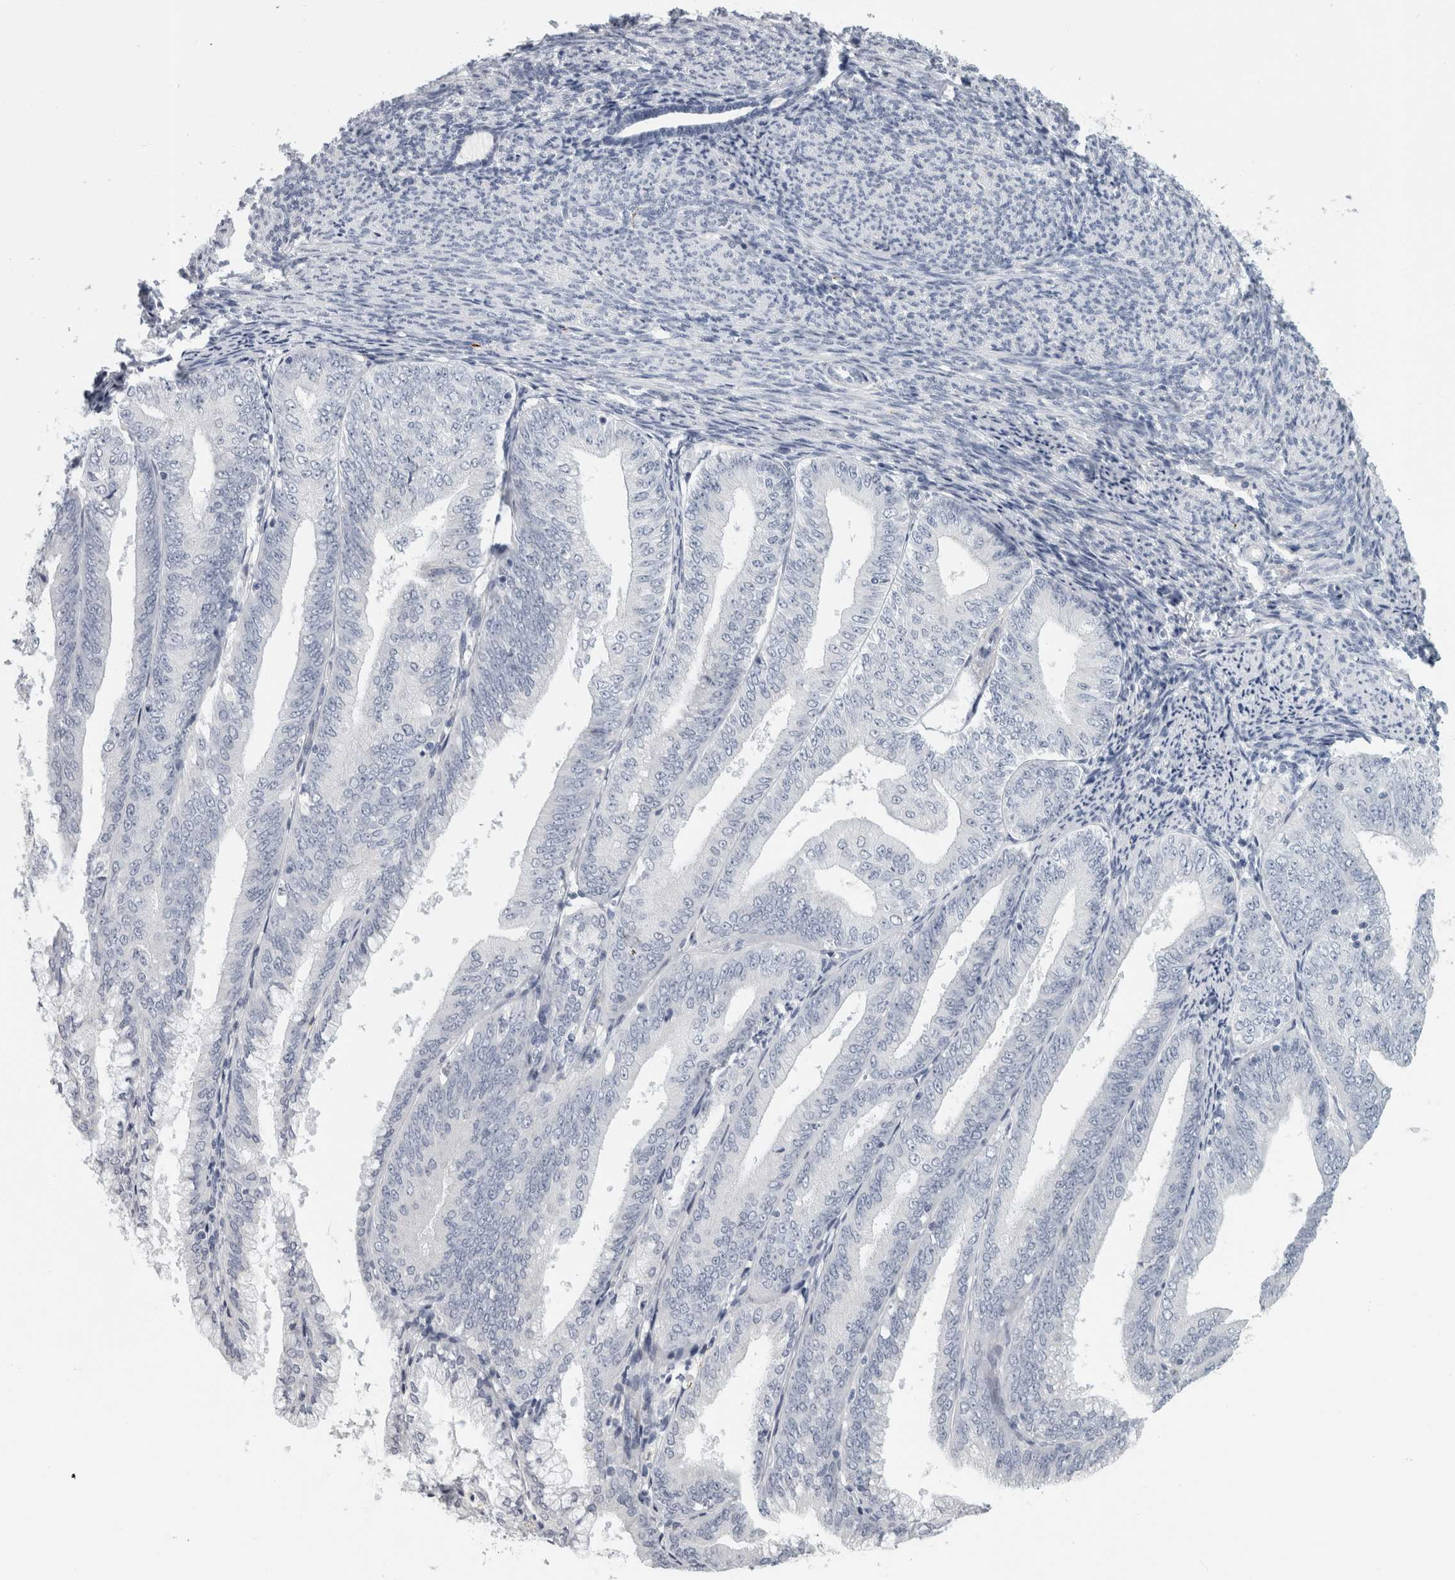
{"staining": {"intensity": "negative", "quantity": "none", "location": "none"}, "tissue": "endometrial cancer", "cell_type": "Tumor cells", "image_type": "cancer", "snomed": [{"axis": "morphology", "description": "Adenocarcinoma, NOS"}, {"axis": "topography", "description": "Endometrium"}], "caption": "Endometrial adenocarcinoma stained for a protein using IHC reveals no staining tumor cells.", "gene": "CPE", "patient": {"sex": "female", "age": 63}}